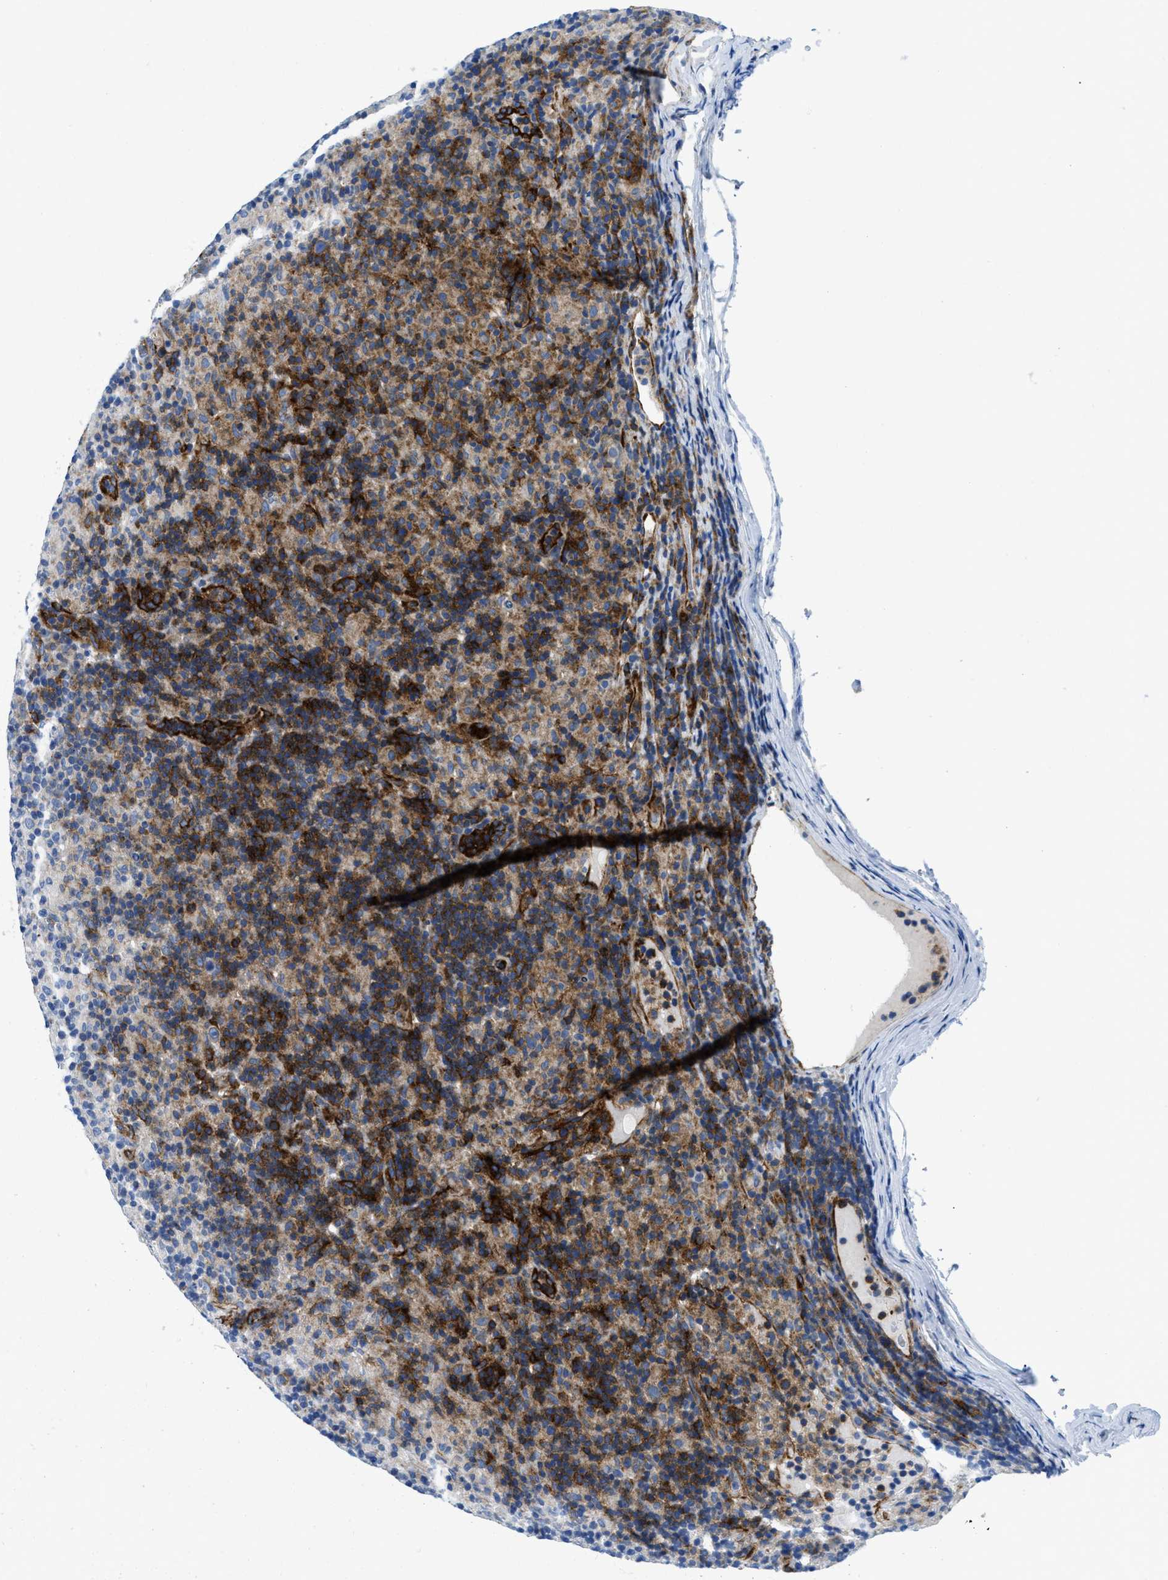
{"staining": {"intensity": "moderate", "quantity": "25%-75%", "location": "cytoplasmic/membranous"}, "tissue": "lymphoma", "cell_type": "Tumor cells", "image_type": "cancer", "snomed": [{"axis": "morphology", "description": "Hodgkin's disease, NOS"}, {"axis": "topography", "description": "Lymph node"}], "caption": "Protein expression by IHC demonstrates moderate cytoplasmic/membranous expression in about 25%-75% of tumor cells in lymphoma.", "gene": "CUTA", "patient": {"sex": "male", "age": 70}}